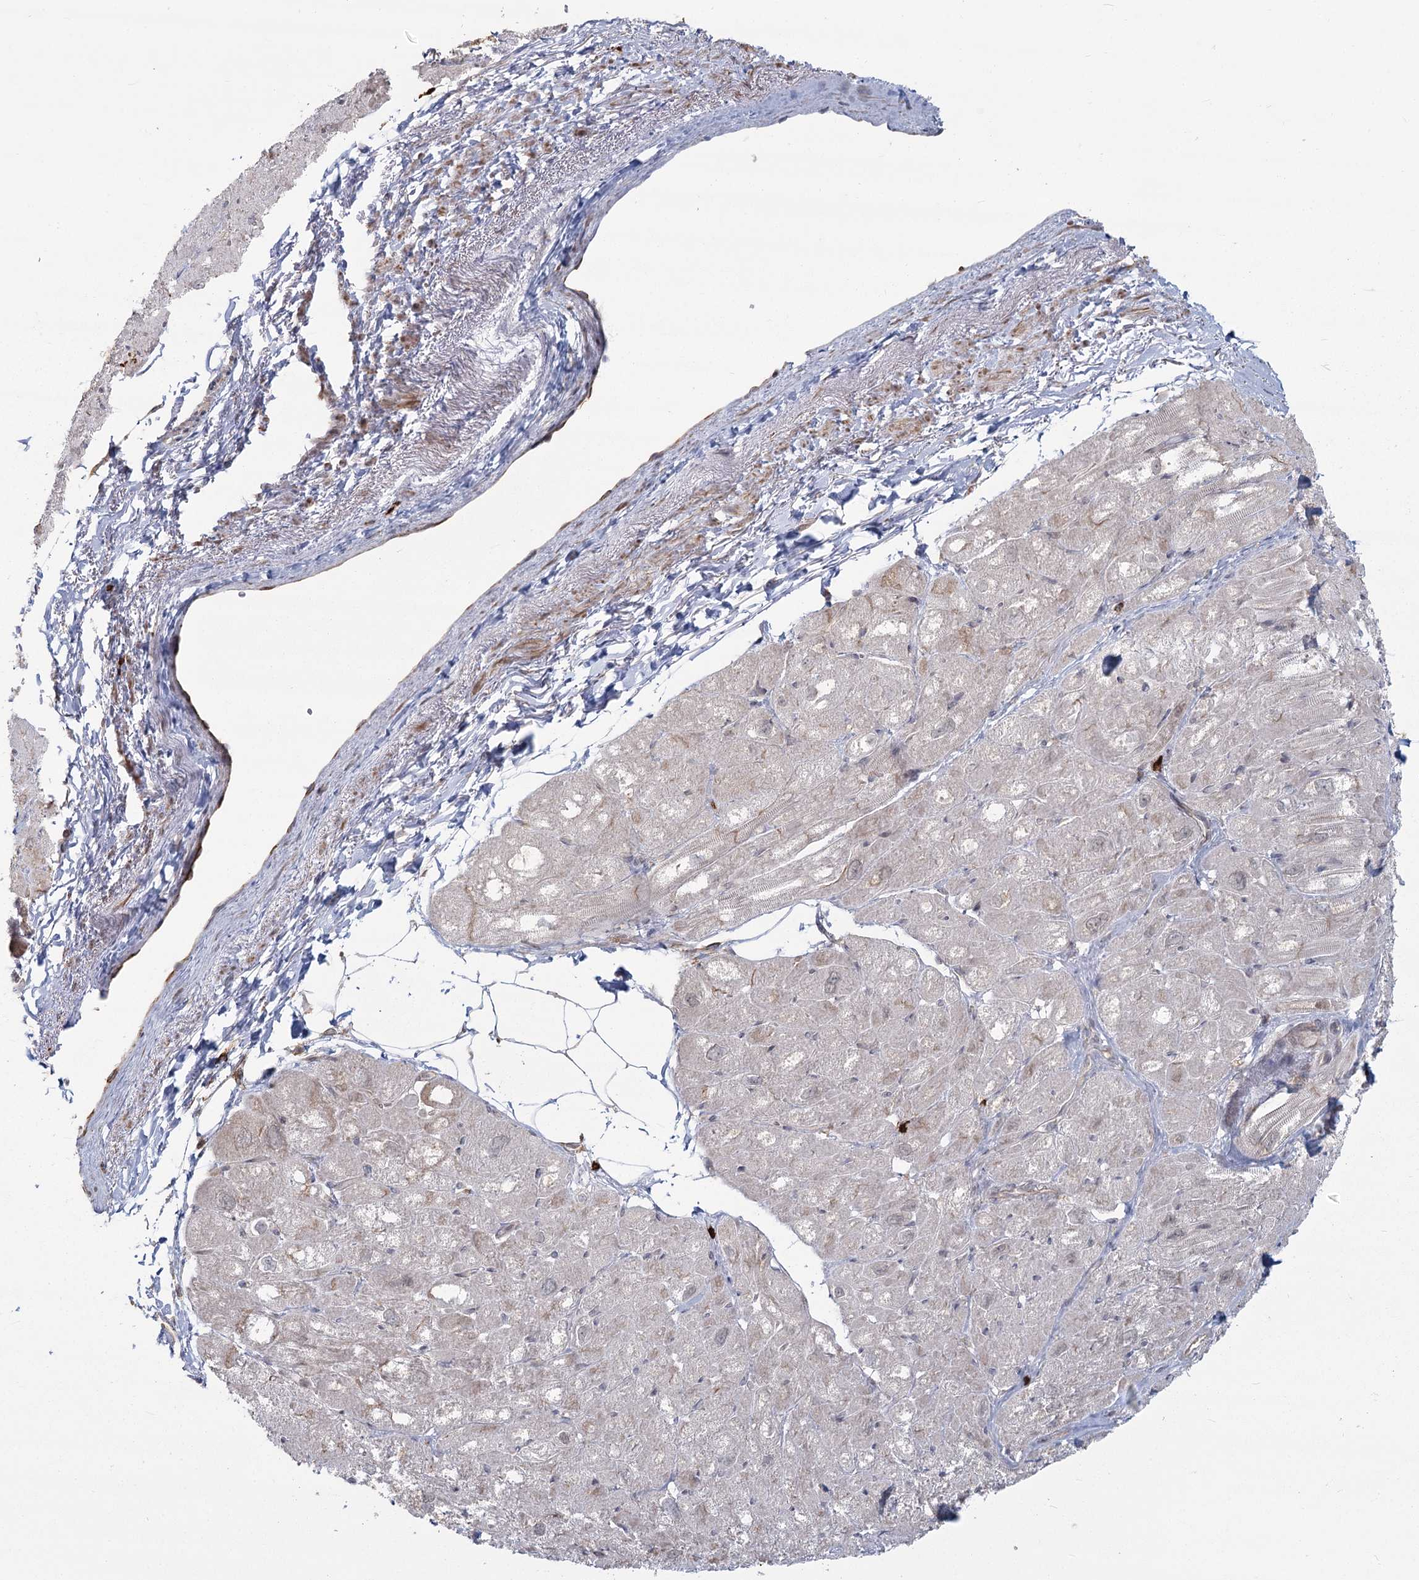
{"staining": {"intensity": "moderate", "quantity": "25%-75%", "location": "cytoplasmic/membranous"}, "tissue": "heart muscle", "cell_type": "Cardiomyocytes", "image_type": "normal", "snomed": [{"axis": "morphology", "description": "Normal tissue, NOS"}, {"axis": "topography", "description": "Heart"}], "caption": "This histopathology image reveals IHC staining of unremarkable human heart muscle, with medium moderate cytoplasmic/membranous positivity in approximately 25%-75% of cardiomyocytes.", "gene": "AP2M1", "patient": {"sex": "male", "age": 50}}